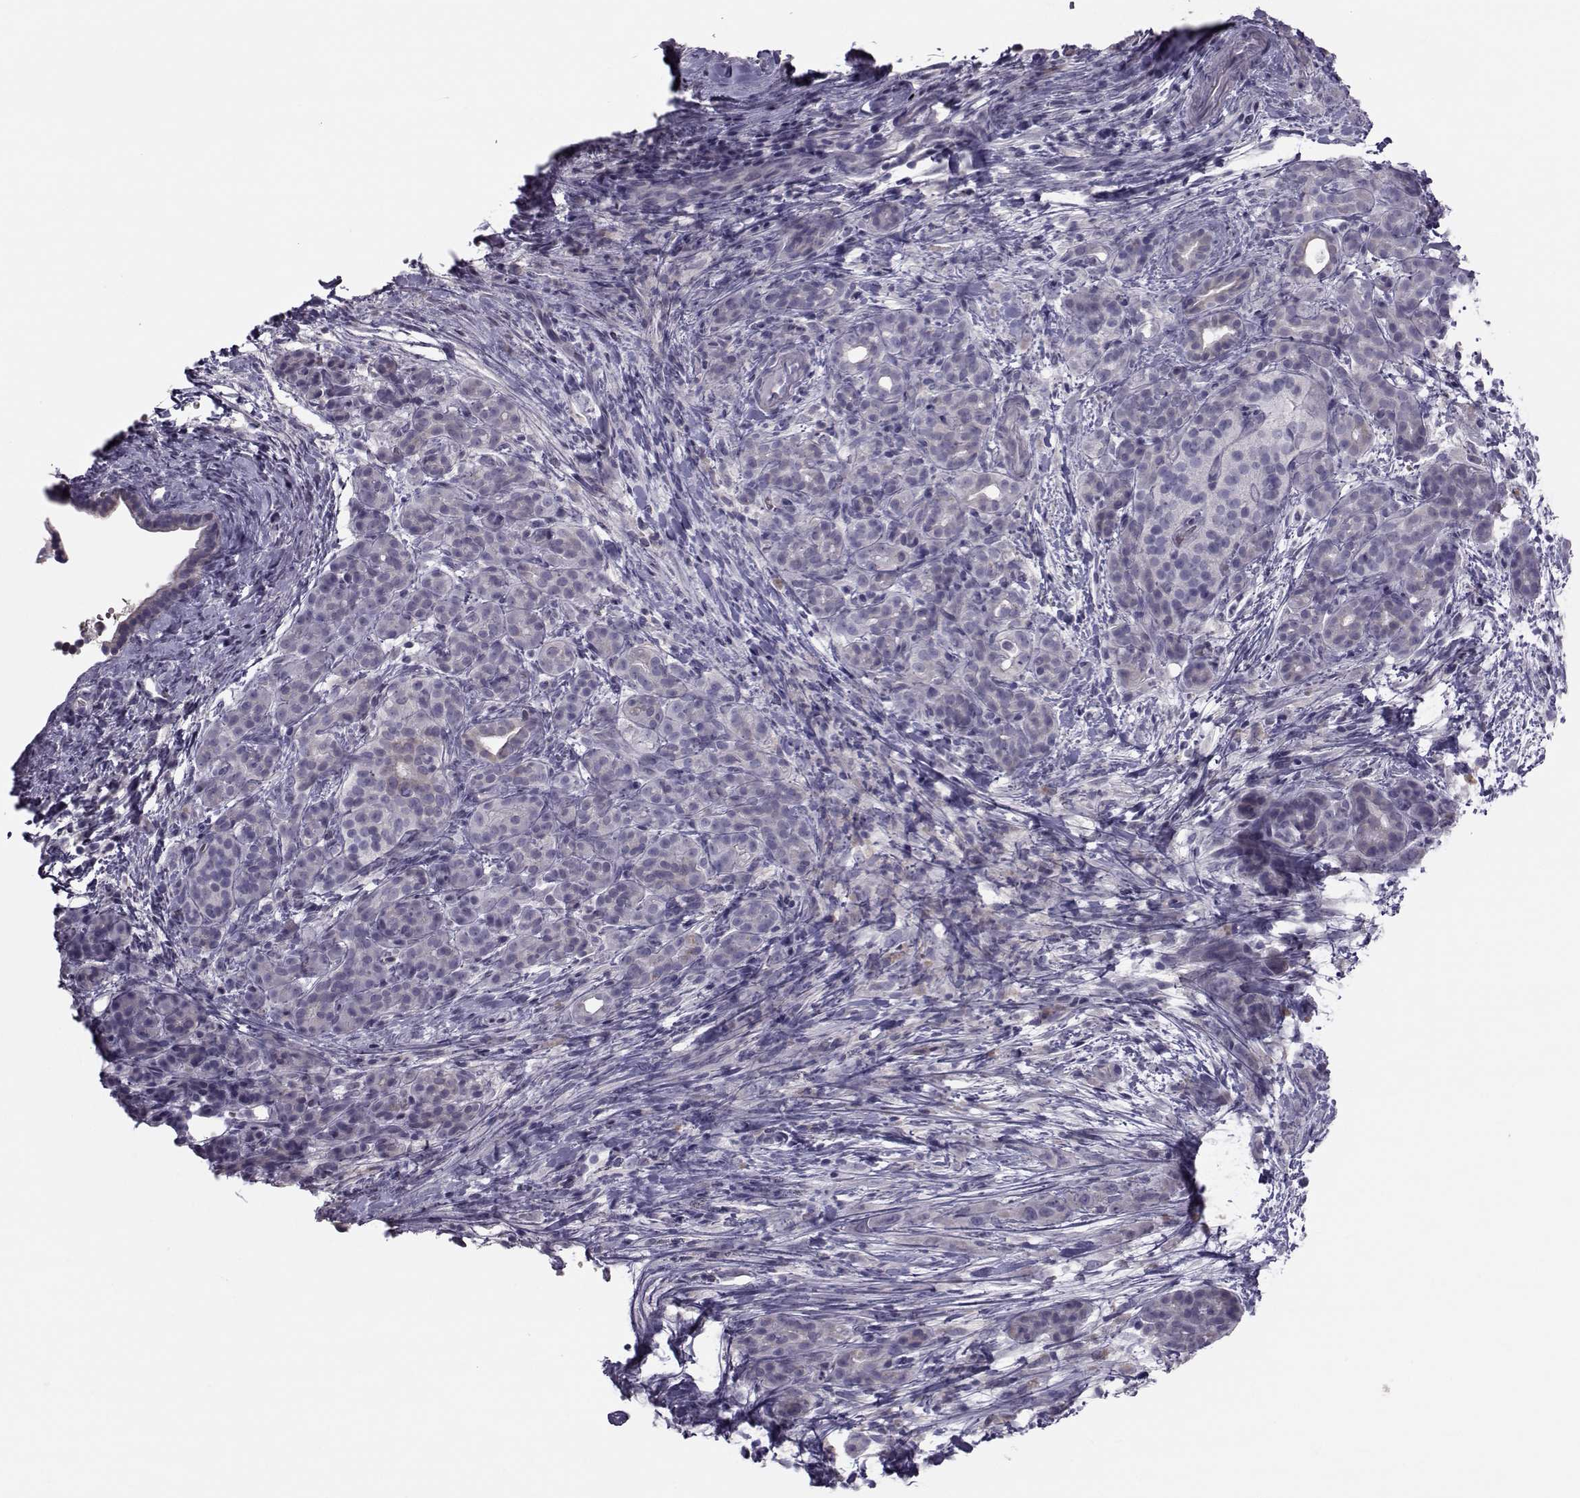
{"staining": {"intensity": "negative", "quantity": "none", "location": "none"}, "tissue": "pancreatic cancer", "cell_type": "Tumor cells", "image_type": "cancer", "snomed": [{"axis": "morphology", "description": "Adenocarcinoma, NOS"}, {"axis": "topography", "description": "Pancreas"}], "caption": "Pancreatic cancer (adenocarcinoma) stained for a protein using immunohistochemistry (IHC) reveals no positivity tumor cells.", "gene": "GARIN3", "patient": {"sex": "male", "age": 44}}